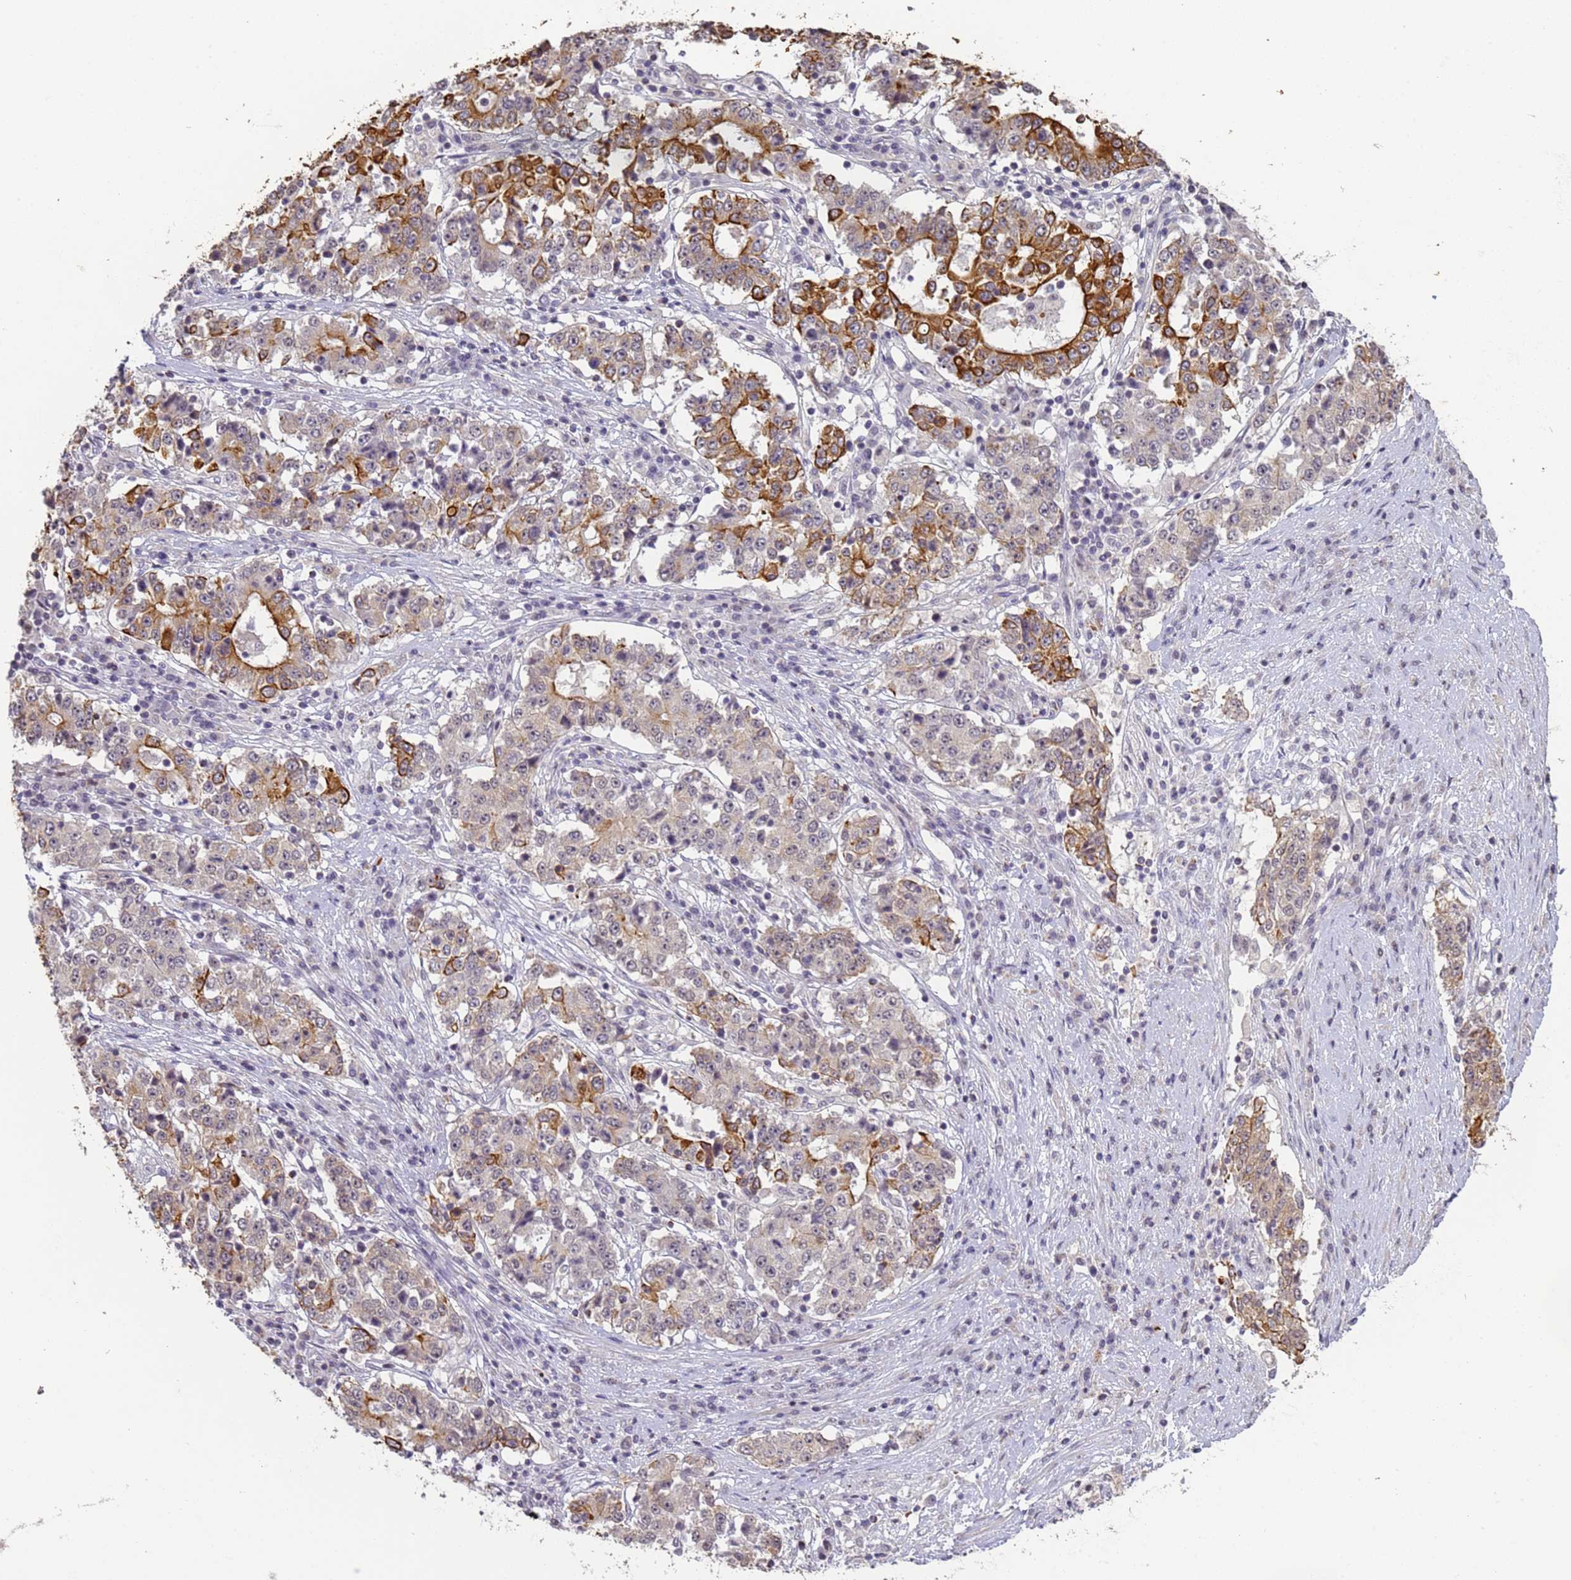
{"staining": {"intensity": "strong", "quantity": "<25%", "location": "cytoplasmic/membranous"}, "tissue": "stomach cancer", "cell_type": "Tumor cells", "image_type": "cancer", "snomed": [{"axis": "morphology", "description": "Adenocarcinoma, NOS"}, {"axis": "topography", "description": "Stomach"}], "caption": "This histopathology image exhibits immunohistochemistry (IHC) staining of stomach cancer, with medium strong cytoplasmic/membranous positivity in approximately <25% of tumor cells.", "gene": "VWA3A", "patient": {"sex": "male", "age": 59}}